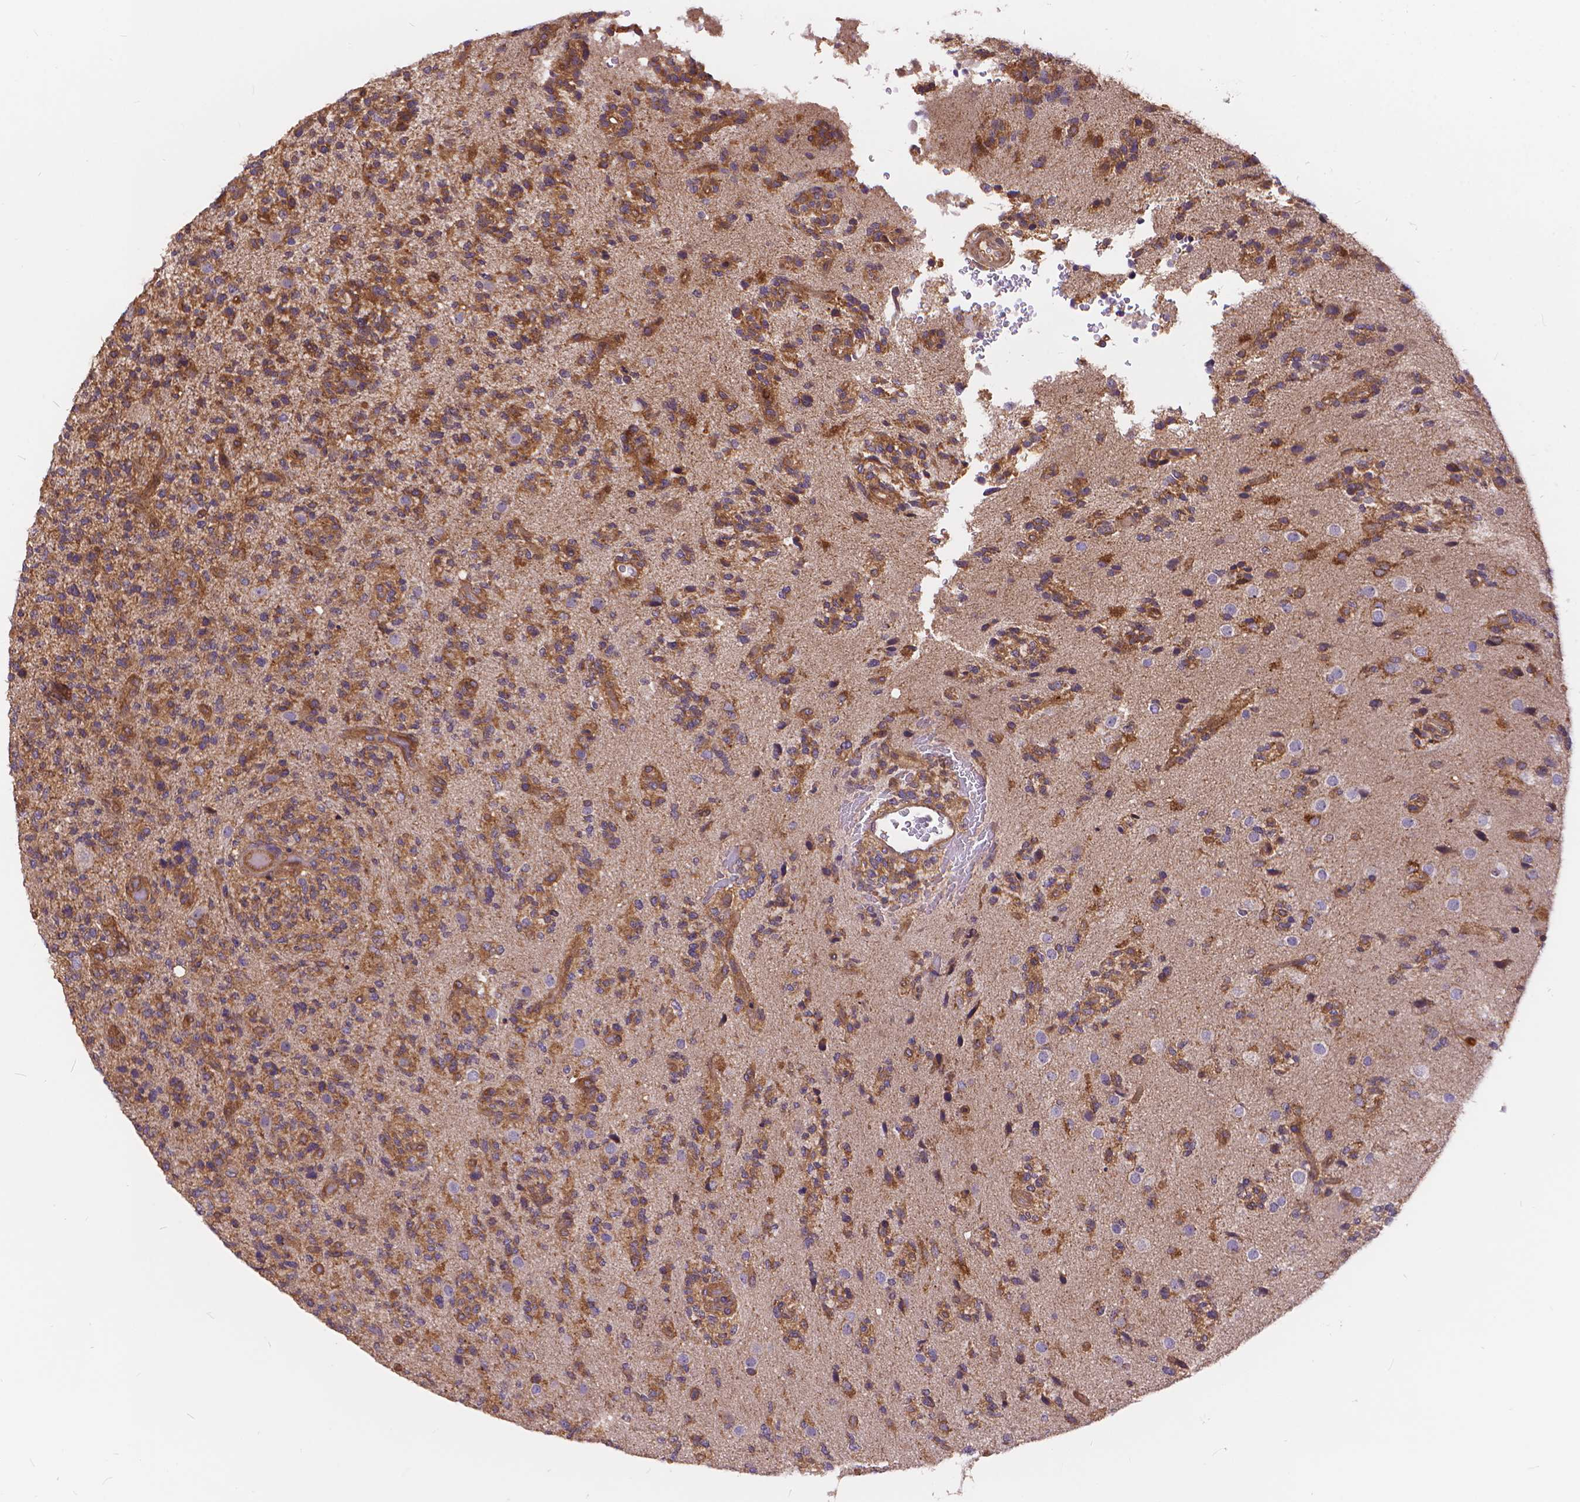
{"staining": {"intensity": "negative", "quantity": "none", "location": "none"}, "tissue": "glioma", "cell_type": "Tumor cells", "image_type": "cancer", "snomed": [{"axis": "morphology", "description": "Glioma, malignant, High grade"}, {"axis": "topography", "description": "Brain"}], "caption": "A histopathology image of malignant high-grade glioma stained for a protein shows no brown staining in tumor cells.", "gene": "ARAP1", "patient": {"sex": "female", "age": 71}}